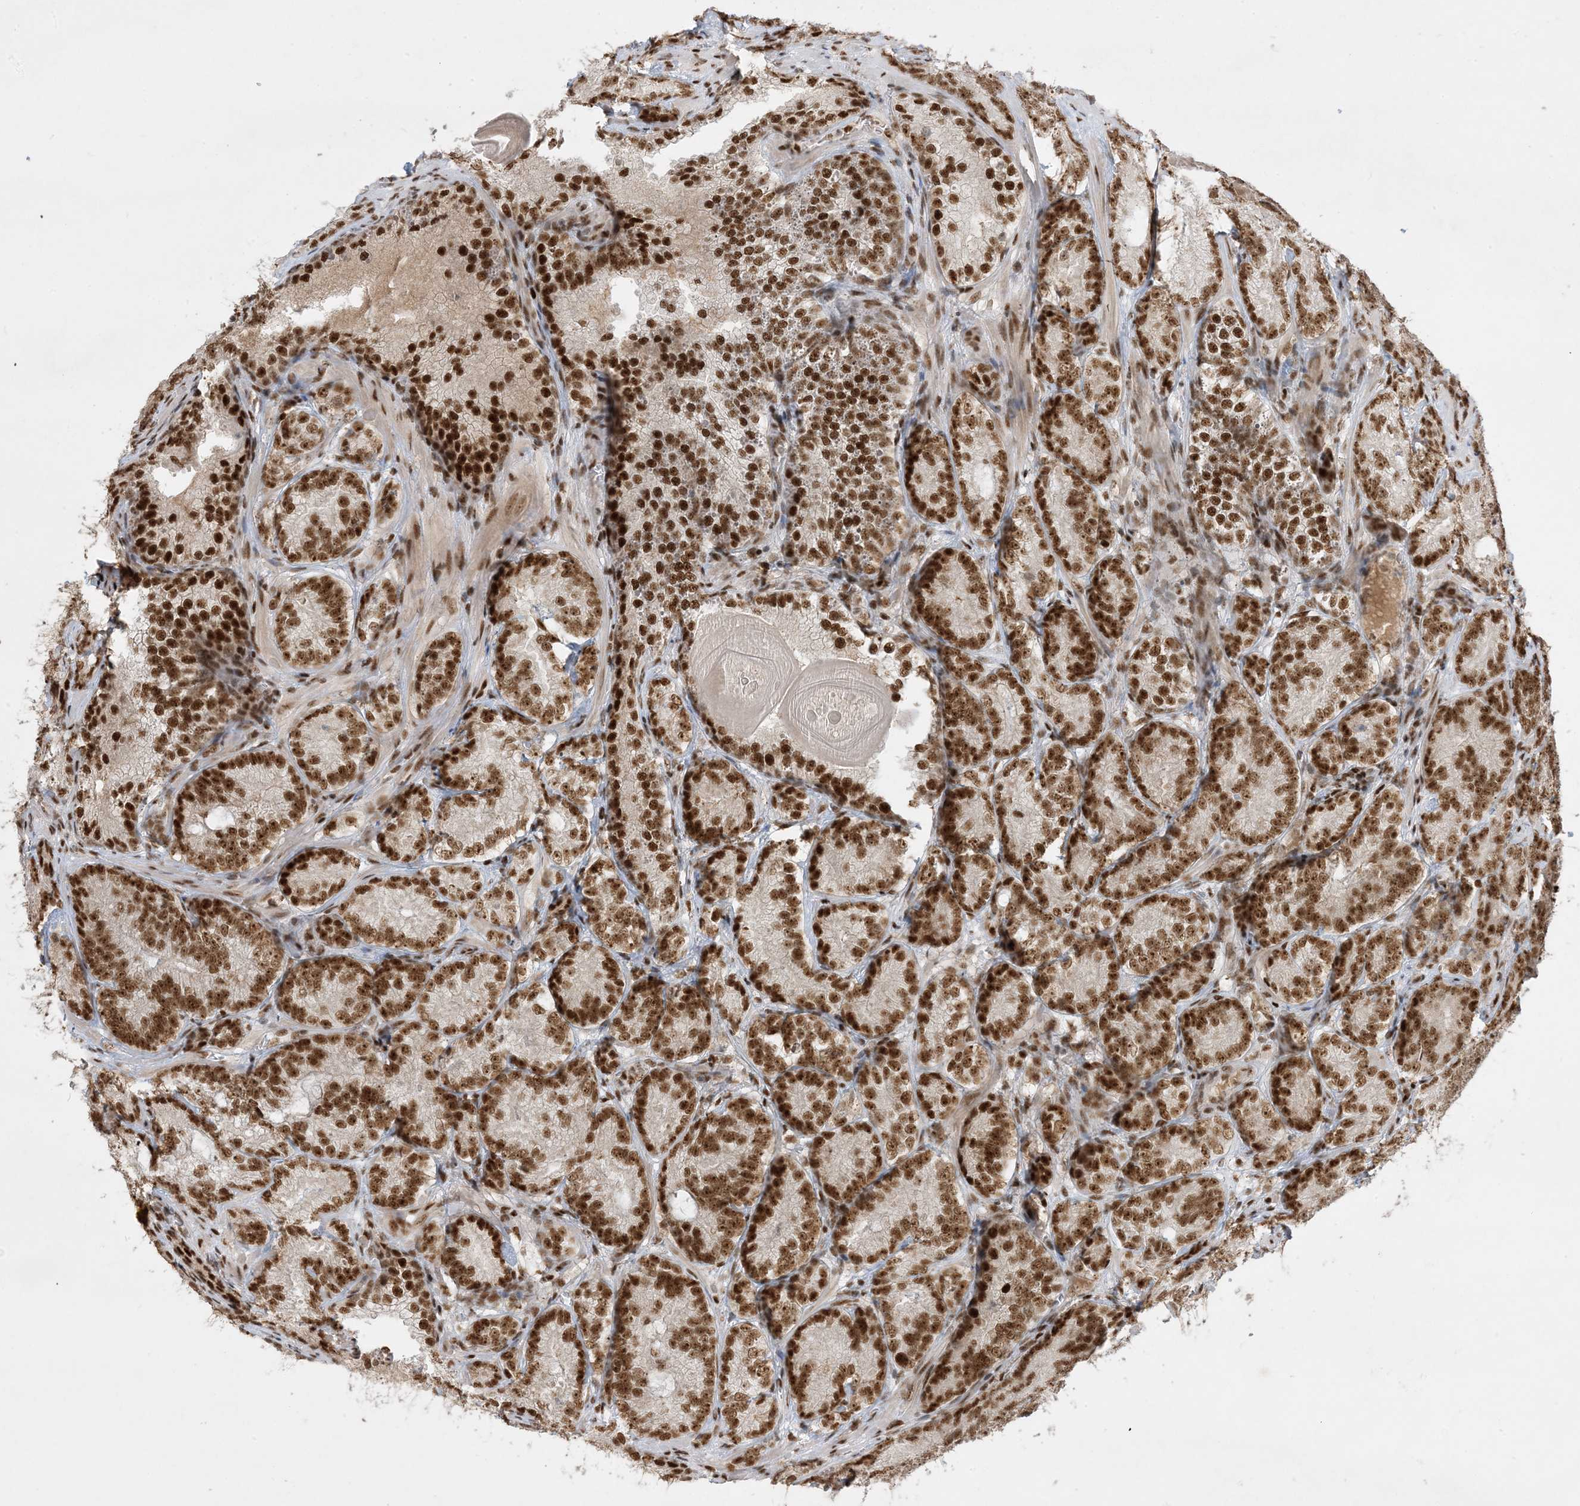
{"staining": {"intensity": "strong", "quantity": ">75%", "location": "nuclear"}, "tissue": "prostate cancer", "cell_type": "Tumor cells", "image_type": "cancer", "snomed": [{"axis": "morphology", "description": "Adenocarcinoma, High grade"}, {"axis": "topography", "description": "Prostate"}], "caption": "Adenocarcinoma (high-grade) (prostate) was stained to show a protein in brown. There is high levels of strong nuclear staining in about >75% of tumor cells. (DAB (3,3'-diaminobenzidine) IHC, brown staining for protein, blue staining for nuclei).", "gene": "PPIL2", "patient": {"sex": "male", "age": 66}}